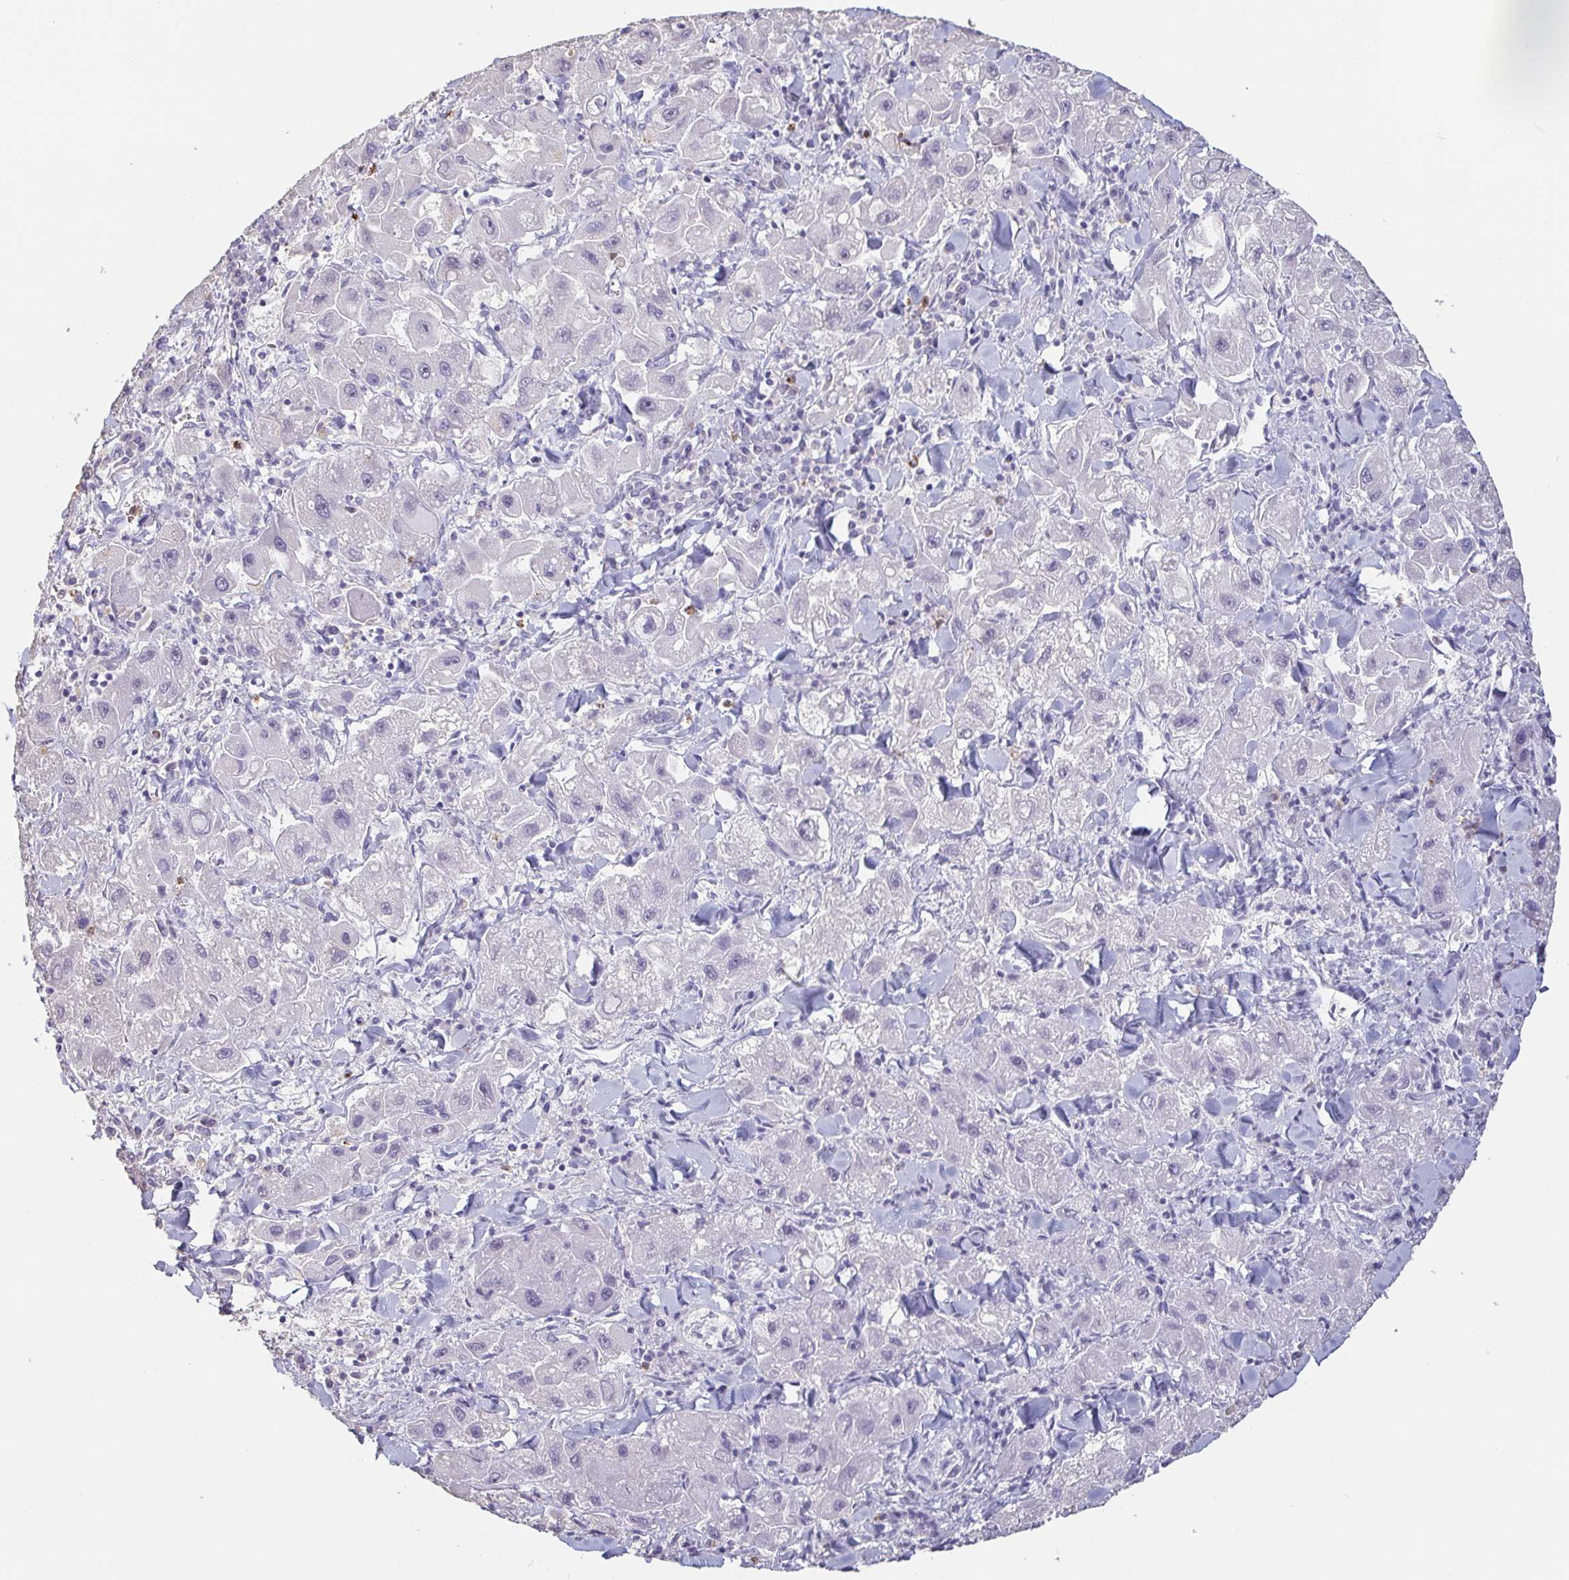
{"staining": {"intensity": "negative", "quantity": "none", "location": "none"}, "tissue": "liver cancer", "cell_type": "Tumor cells", "image_type": "cancer", "snomed": [{"axis": "morphology", "description": "Carcinoma, Hepatocellular, NOS"}, {"axis": "topography", "description": "Liver"}], "caption": "Tumor cells are negative for protein expression in human liver cancer (hepatocellular carcinoma).", "gene": "BPIFA2", "patient": {"sex": "male", "age": 24}}